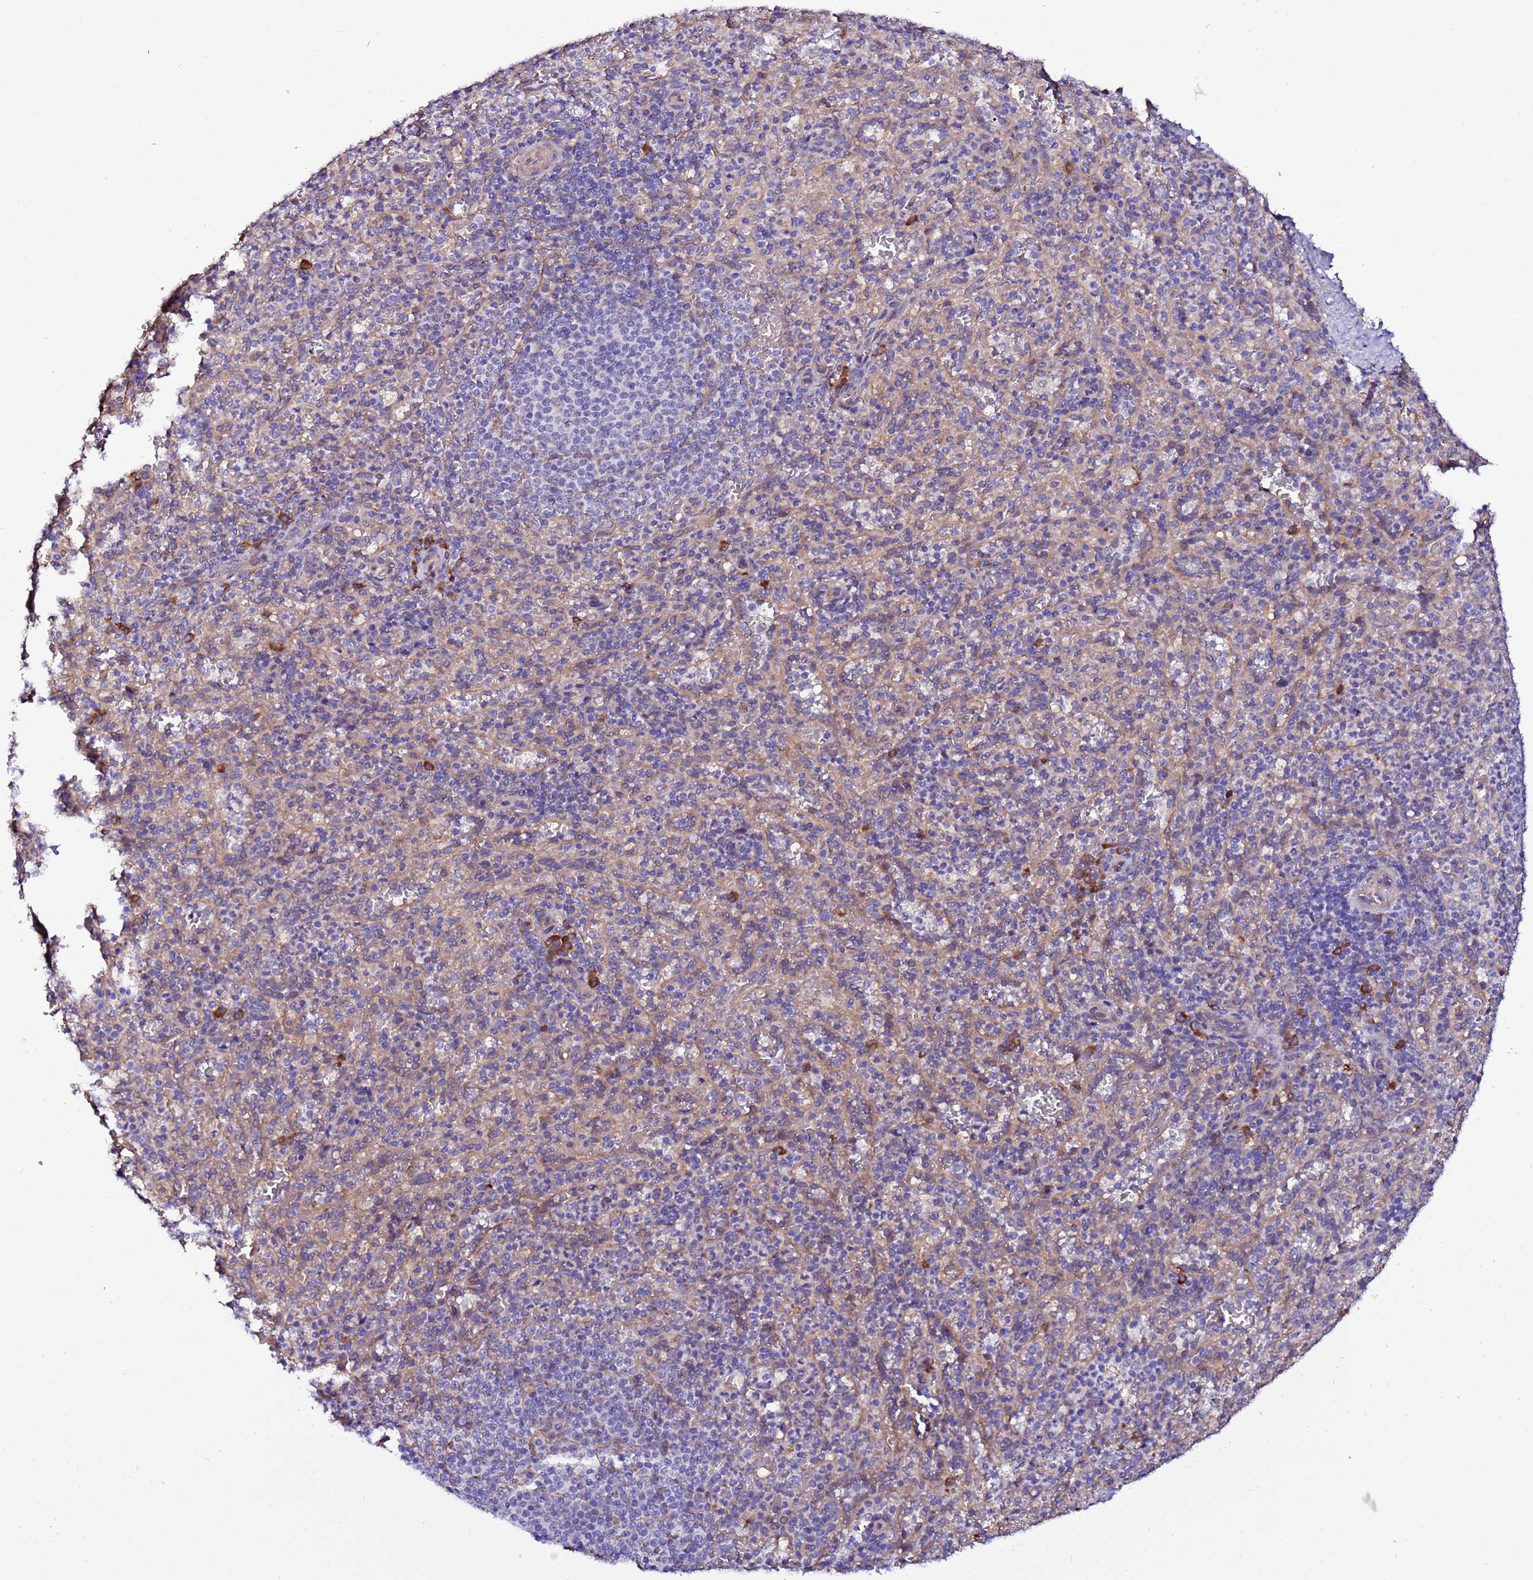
{"staining": {"intensity": "moderate", "quantity": "<25%", "location": "cytoplasmic/membranous"}, "tissue": "spleen", "cell_type": "Cells in red pulp", "image_type": "normal", "snomed": [{"axis": "morphology", "description": "Normal tissue, NOS"}, {"axis": "topography", "description": "Spleen"}], "caption": "This micrograph displays immunohistochemistry (IHC) staining of benign spleen, with low moderate cytoplasmic/membranous expression in about <25% of cells in red pulp.", "gene": "JRKL", "patient": {"sex": "female", "age": 21}}